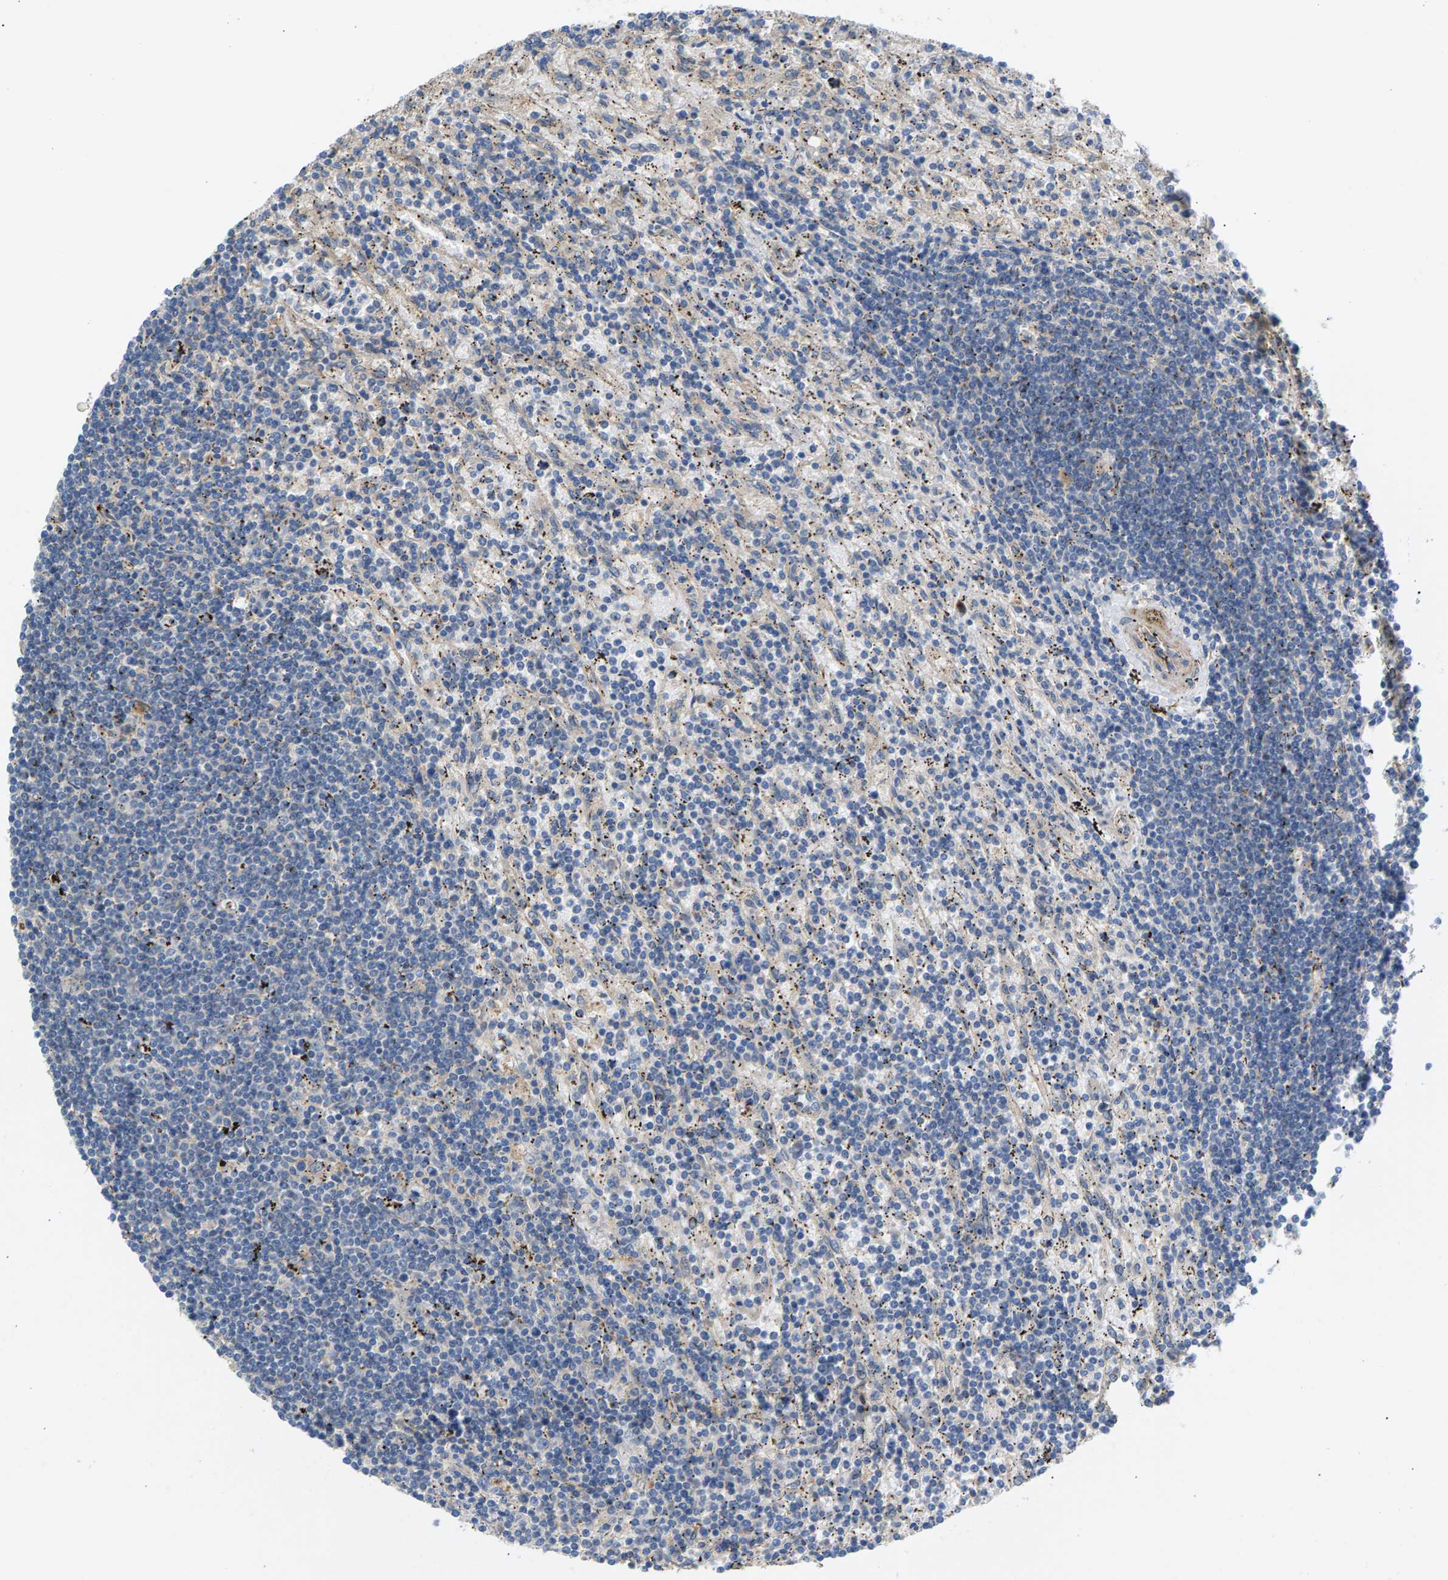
{"staining": {"intensity": "negative", "quantity": "none", "location": "none"}, "tissue": "lymphoma", "cell_type": "Tumor cells", "image_type": "cancer", "snomed": [{"axis": "morphology", "description": "Malignant lymphoma, non-Hodgkin's type, Low grade"}, {"axis": "topography", "description": "Spleen"}], "caption": "Immunohistochemical staining of human lymphoma exhibits no significant positivity in tumor cells. The staining was performed using DAB (3,3'-diaminobenzidine) to visualize the protein expression in brown, while the nuclei were stained in blue with hematoxylin (Magnification: 20x).", "gene": "KRTAP27-1", "patient": {"sex": "male", "age": 76}}